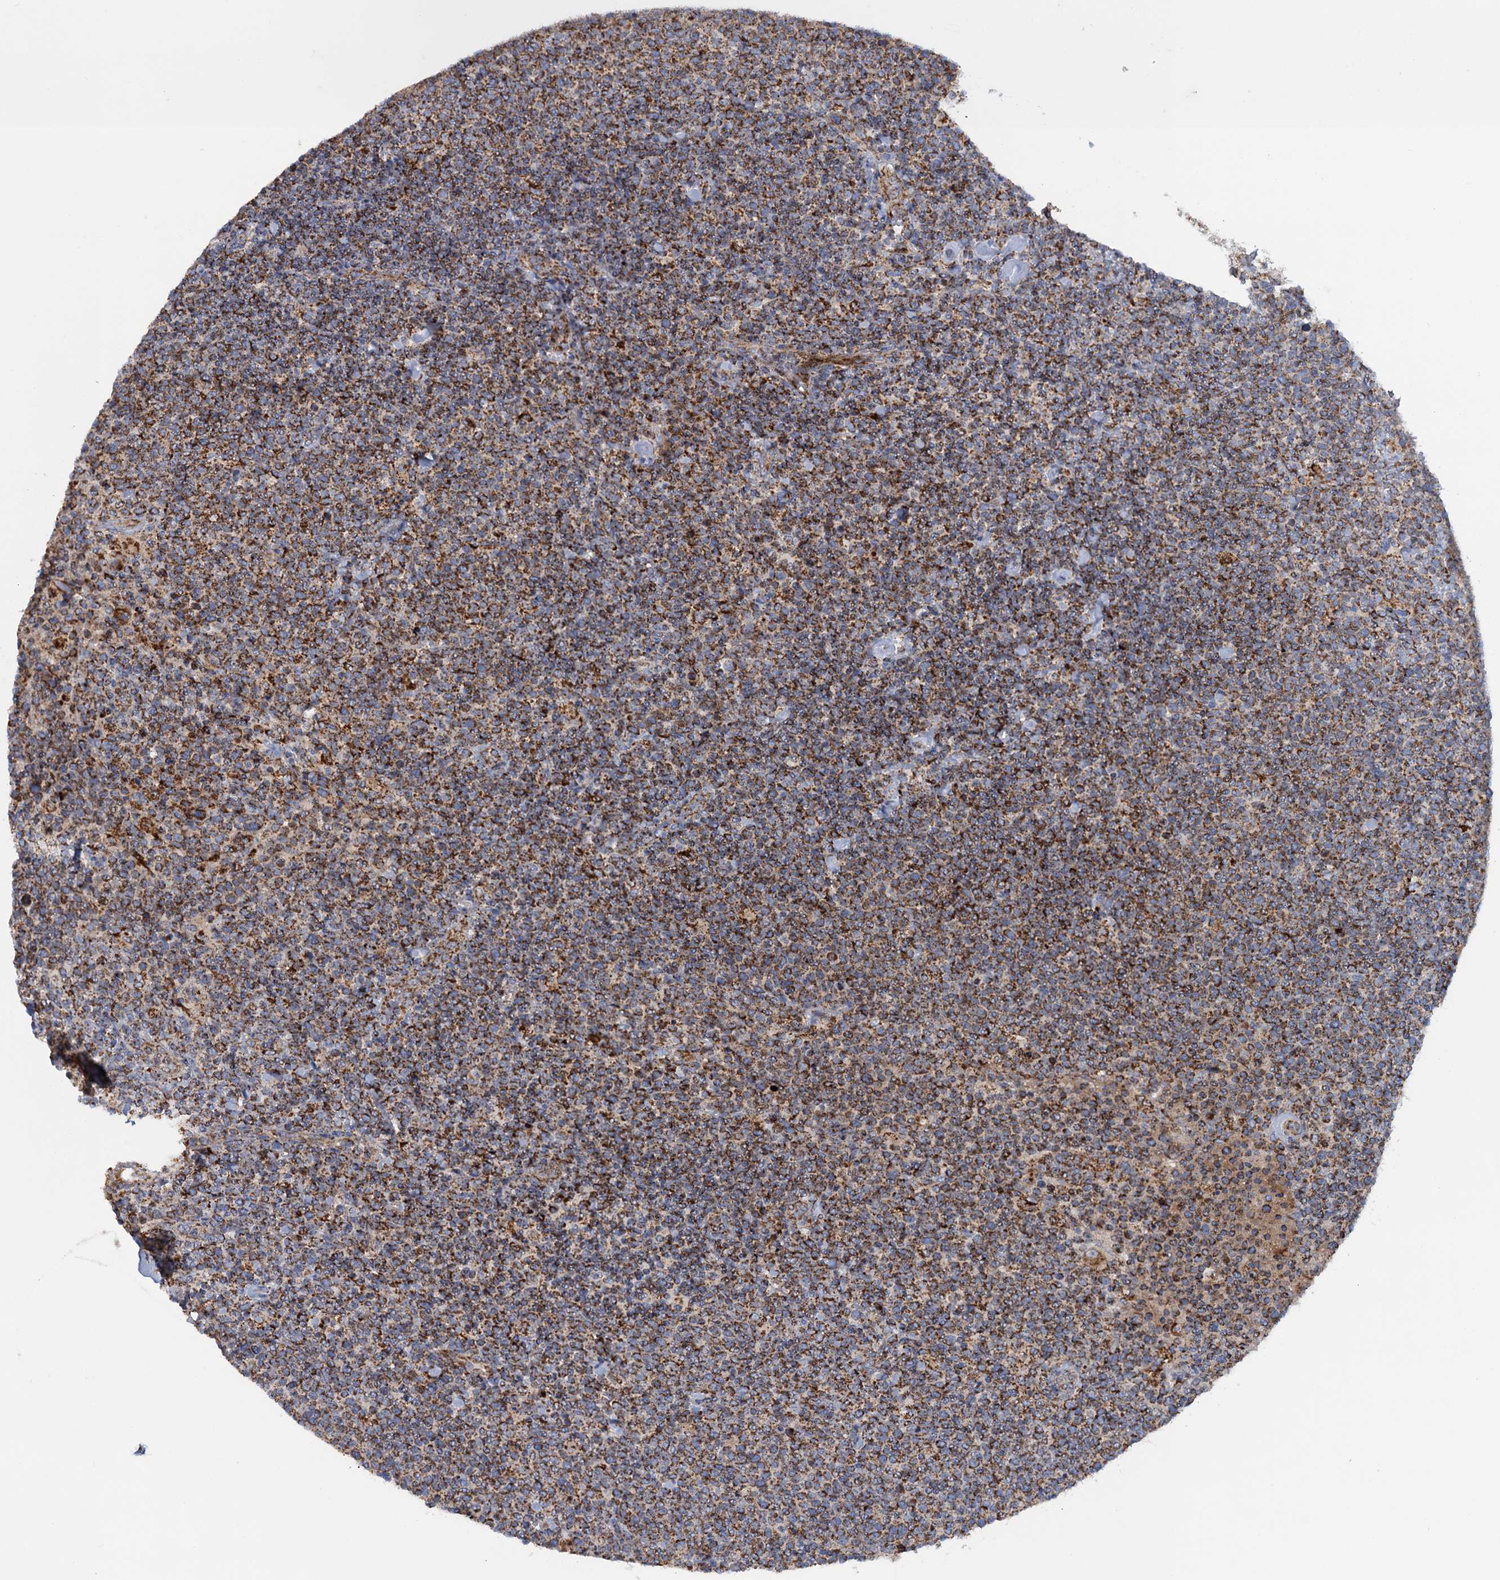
{"staining": {"intensity": "strong", "quantity": ">75%", "location": "cytoplasmic/membranous"}, "tissue": "lymphoma", "cell_type": "Tumor cells", "image_type": "cancer", "snomed": [{"axis": "morphology", "description": "Malignant lymphoma, non-Hodgkin's type, High grade"}, {"axis": "topography", "description": "Lymph node"}], "caption": "The photomicrograph demonstrates immunohistochemical staining of malignant lymphoma, non-Hodgkin's type (high-grade). There is strong cytoplasmic/membranous staining is appreciated in approximately >75% of tumor cells.", "gene": "GTPBP3", "patient": {"sex": "male", "age": 61}}